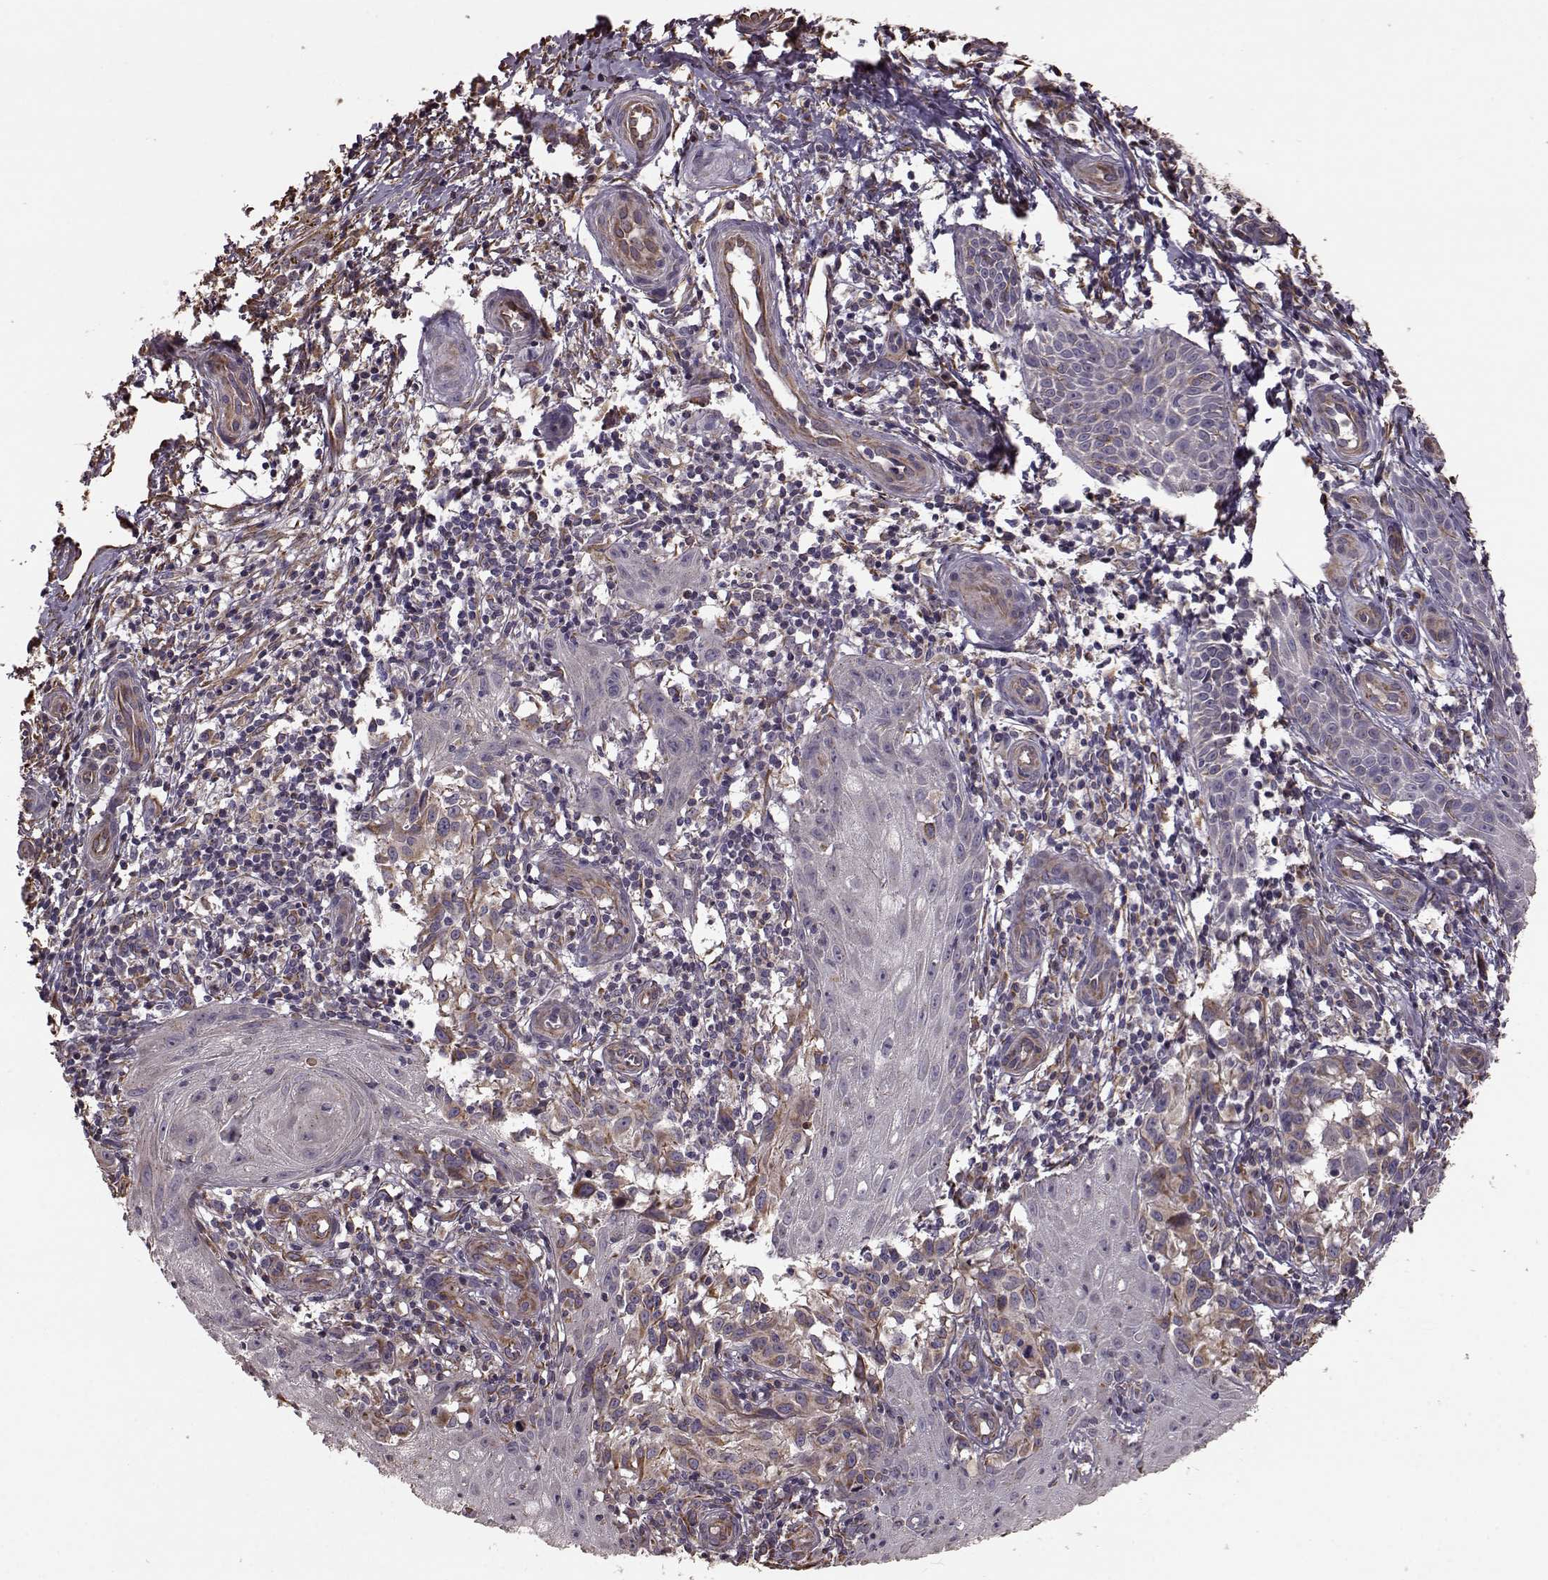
{"staining": {"intensity": "weak", "quantity": "25%-75%", "location": "cytoplasmic/membranous"}, "tissue": "melanoma", "cell_type": "Tumor cells", "image_type": "cancer", "snomed": [{"axis": "morphology", "description": "Malignant melanoma, NOS"}, {"axis": "topography", "description": "Skin"}], "caption": "Tumor cells demonstrate low levels of weak cytoplasmic/membranous staining in about 25%-75% of cells in malignant melanoma. The staining was performed using DAB, with brown indicating positive protein expression. Nuclei are stained blue with hematoxylin.", "gene": "NTF3", "patient": {"sex": "female", "age": 53}}